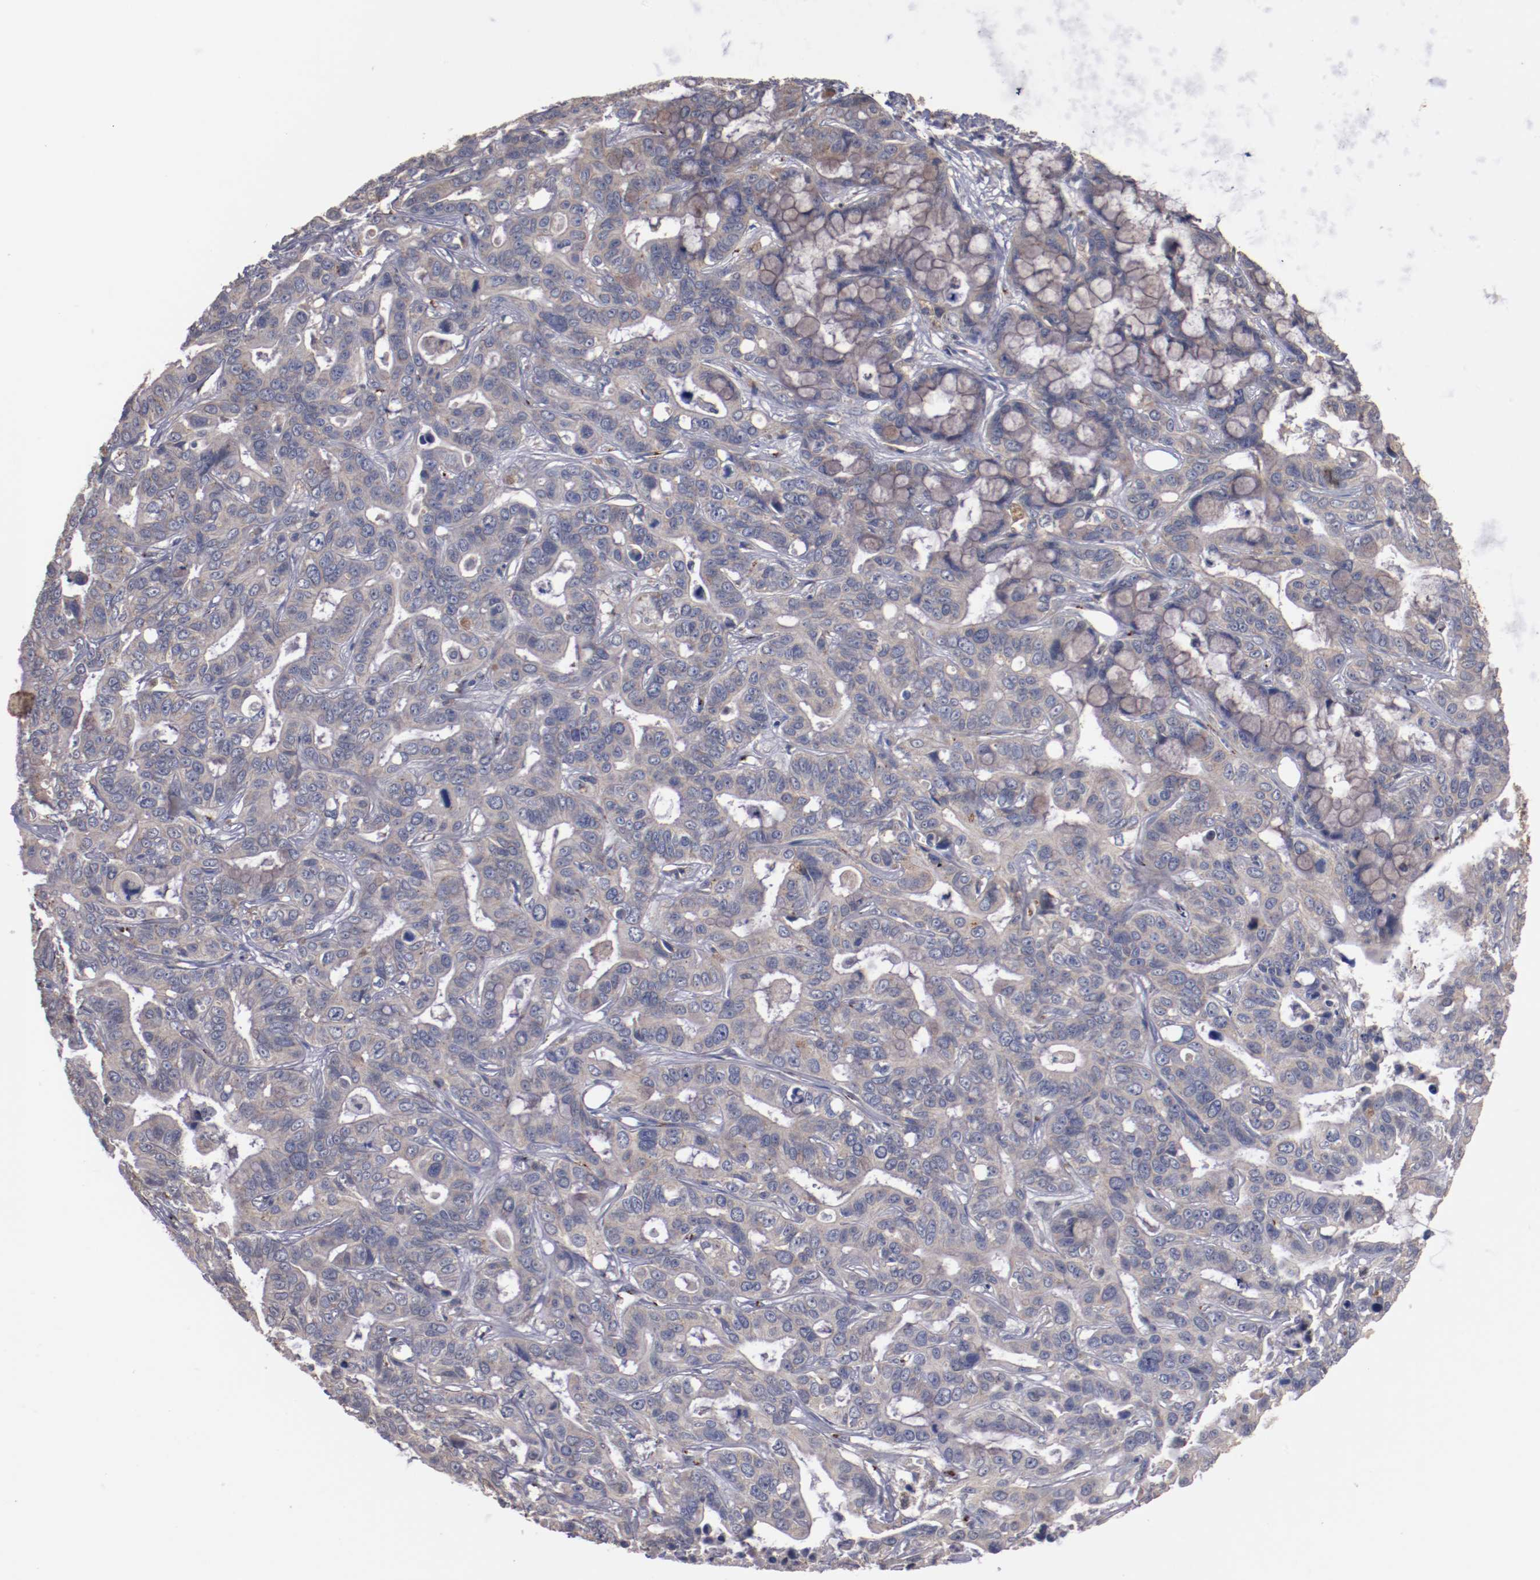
{"staining": {"intensity": "weak", "quantity": ">75%", "location": "cytoplasmic/membranous"}, "tissue": "liver cancer", "cell_type": "Tumor cells", "image_type": "cancer", "snomed": [{"axis": "morphology", "description": "Cholangiocarcinoma"}, {"axis": "topography", "description": "Liver"}], "caption": "Immunohistochemistry (DAB (3,3'-diaminobenzidine)) staining of liver cancer (cholangiocarcinoma) shows weak cytoplasmic/membranous protein expression in approximately >75% of tumor cells.", "gene": "DIPK2B", "patient": {"sex": "female", "age": 65}}